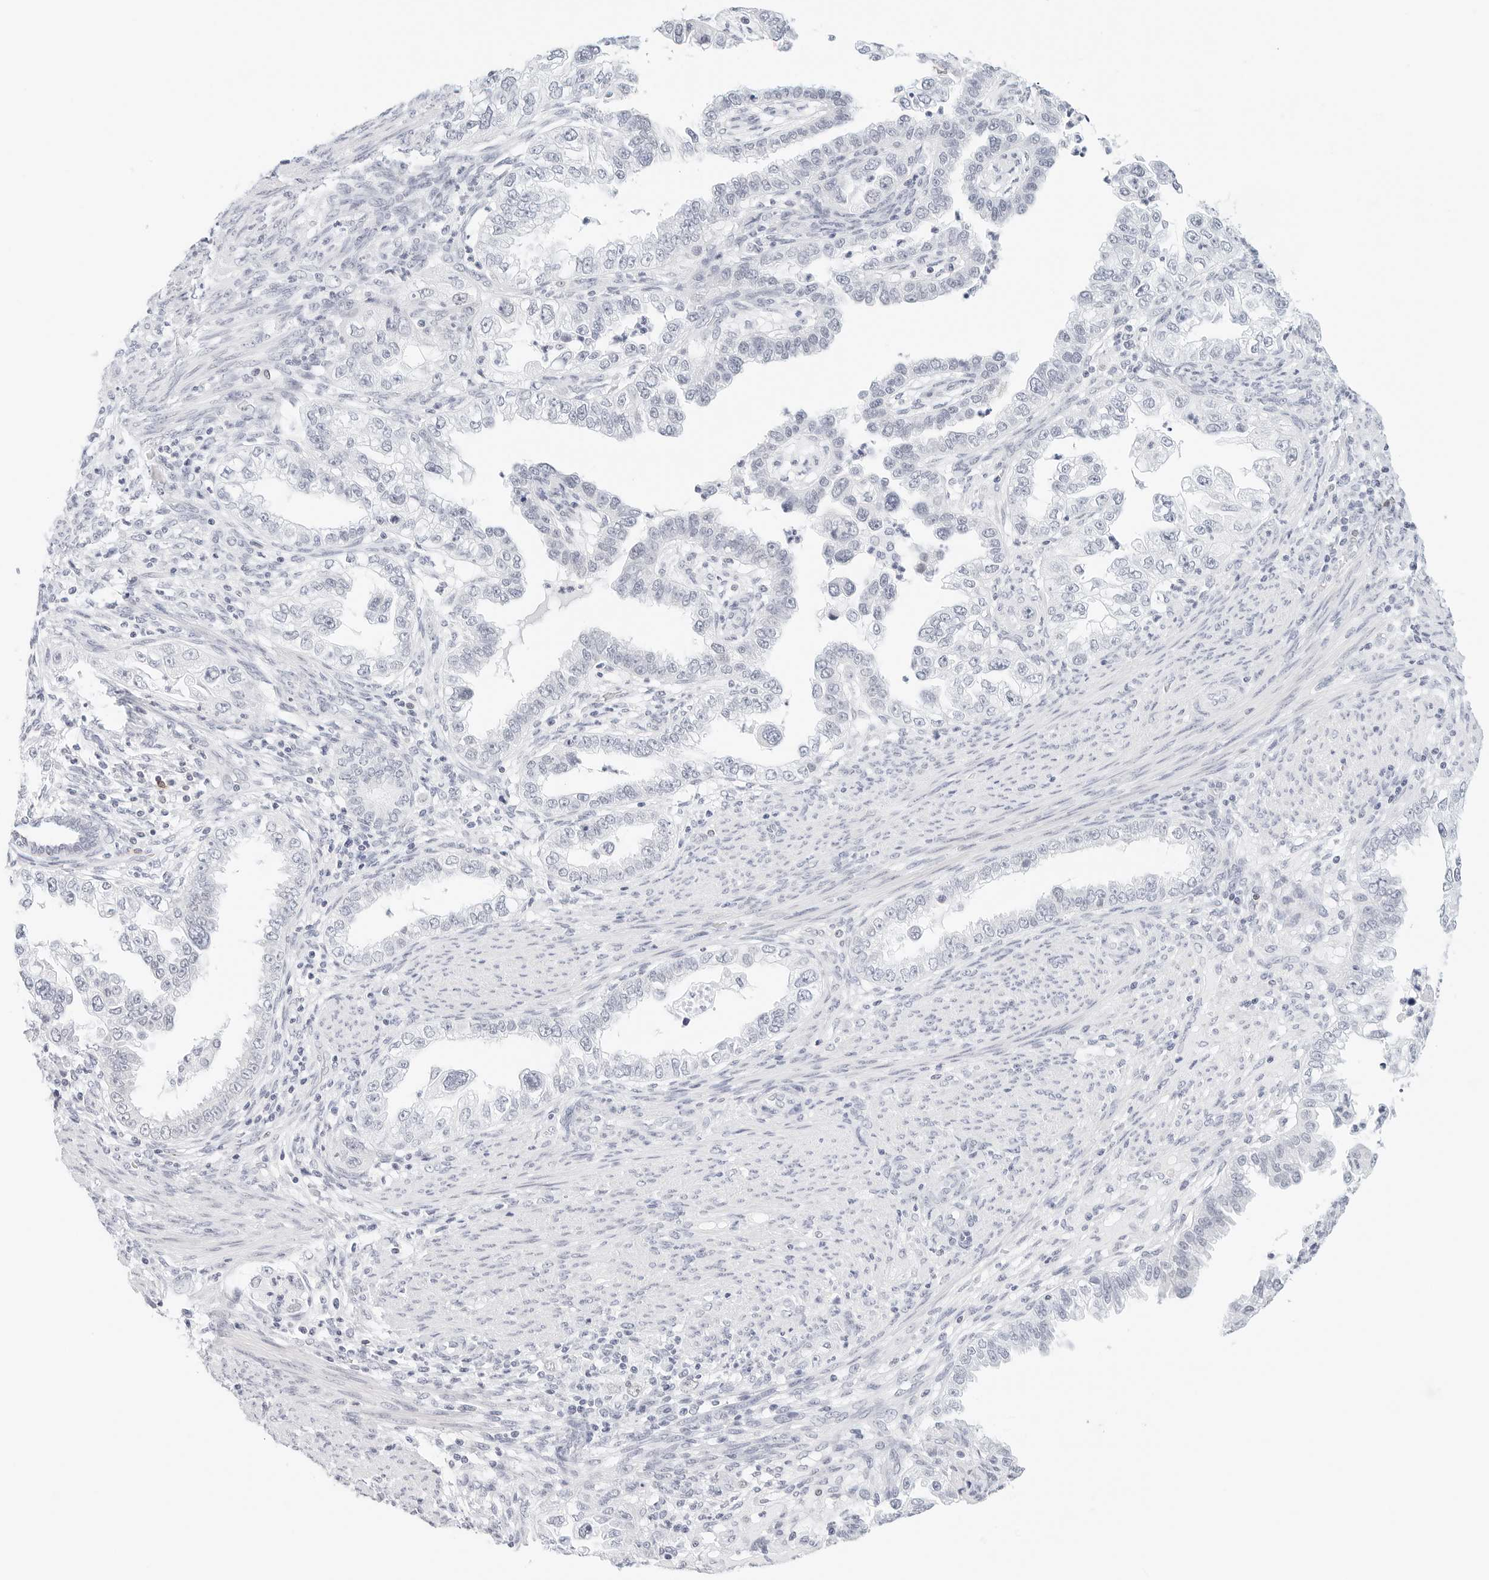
{"staining": {"intensity": "negative", "quantity": "none", "location": "none"}, "tissue": "endometrial cancer", "cell_type": "Tumor cells", "image_type": "cancer", "snomed": [{"axis": "morphology", "description": "Adenocarcinoma, NOS"}, {"axis": "topography", "description": "Endometrium"}], "caption": "A photomicrograph of endometrial cancer stained for a protein exhibits no brown staining in tumor cells. (DAB immunohistochemistry, high magnification).", "gene": "CD22", "patient": {"sex": "female", "age": 85}}